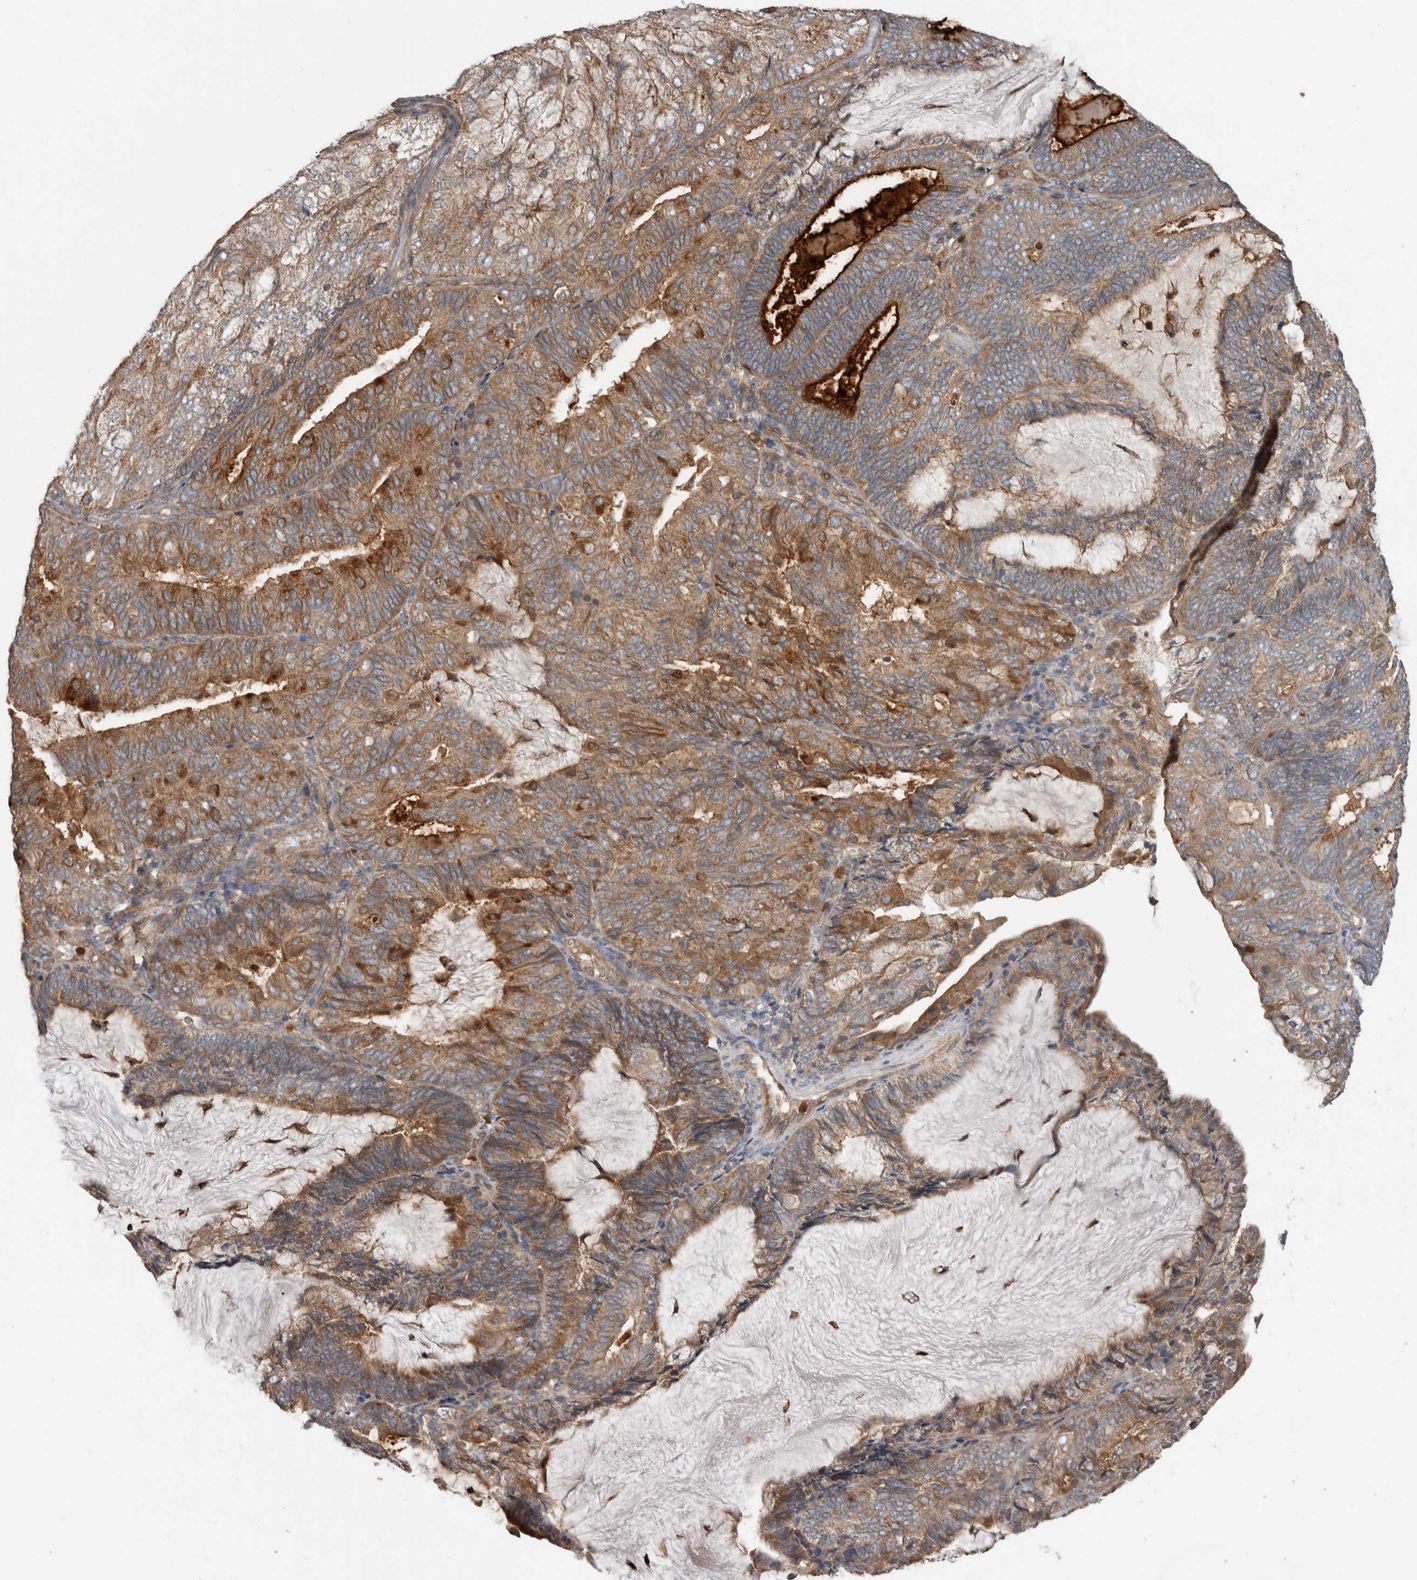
{"staining": {"intensity": "weak", "quantity": ">75%", "location": "cytoplasmic/membranous"}, "tissue": "endometrial cancer", "cell_type": "Tumor cells", "image_type": "cancer", "snomed": [{"axis": "morphology", "description": "Adenocarcinoma, NOS"}, {"axis": "topography", "description": "Endometrium"}], "caption": "DAB (3,3'-diaminobenzidine) immunohistochemical staining of endometrial cancer displays weak cytoplasmic/membranous protein expression in approximately >75% of tumor cells.", "gene": "SDCBP", "patient": {"sex": "female", "age": 81}}